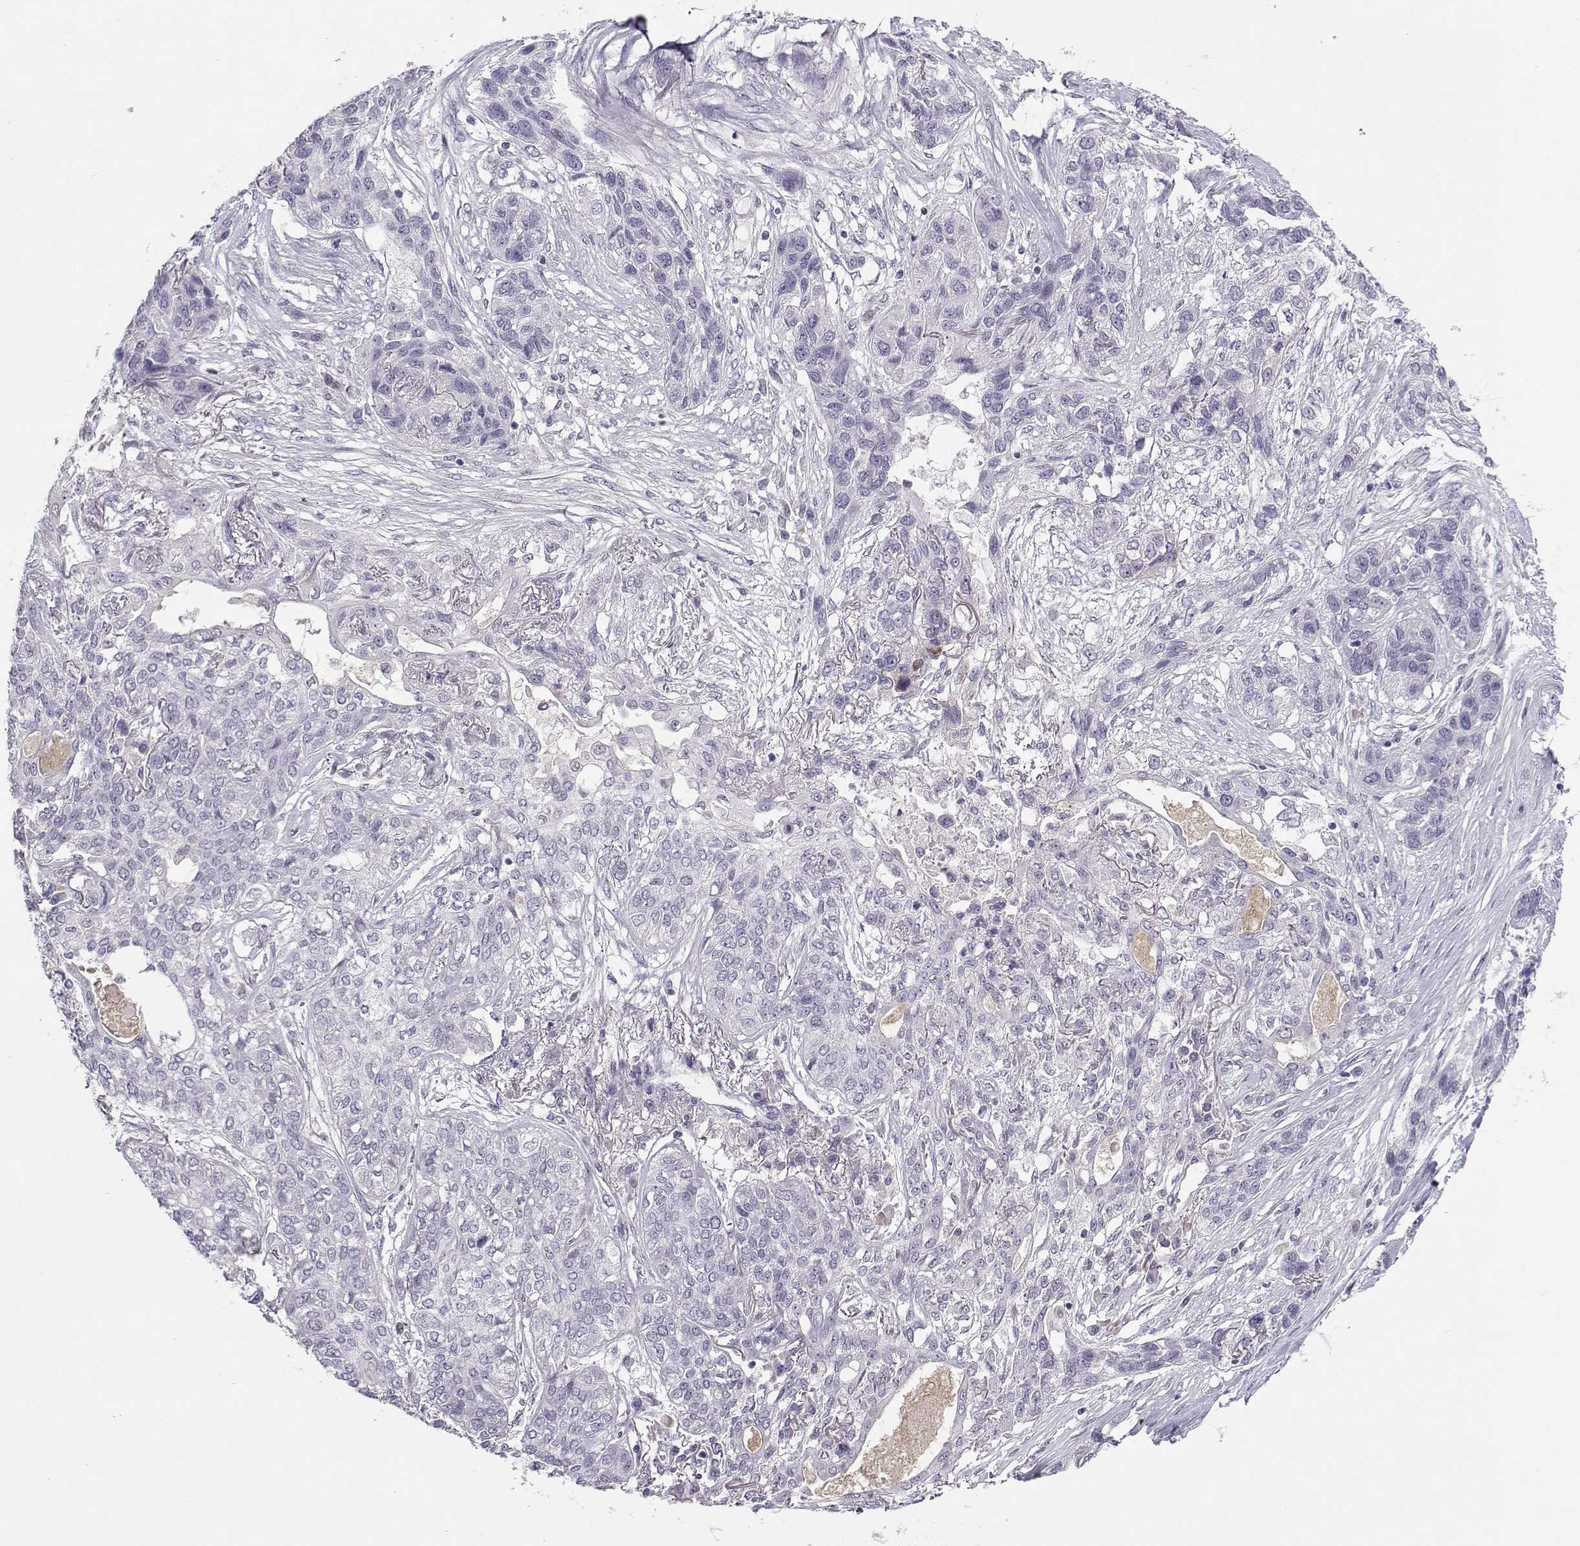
{"staining": {"intensity": "negative", "quantity": "none", "location": "none"}, "tissue": "lung cancer", "cell_type": "Tumor cells", "image_type": "cancer", "snomed": [{"axis": "morphology", "description": "Squamous cell carcinoma, NOS"}, {"axis": "topography", "description": "Lung"}], "caption": "Immunohistochemistry (IHC) micrograph of neoplastic tissue: human lung cancer (squamous cell carcinoma) stained with DAB (3,3'-diaminobenzidine) displays no significant protein staining in tumor cells. (DAB immunohistochemistry visualized using brightfield microscopy, high magnification).", "gene": "TMEM145", "patient": {"sex": "female", "age": 70}}